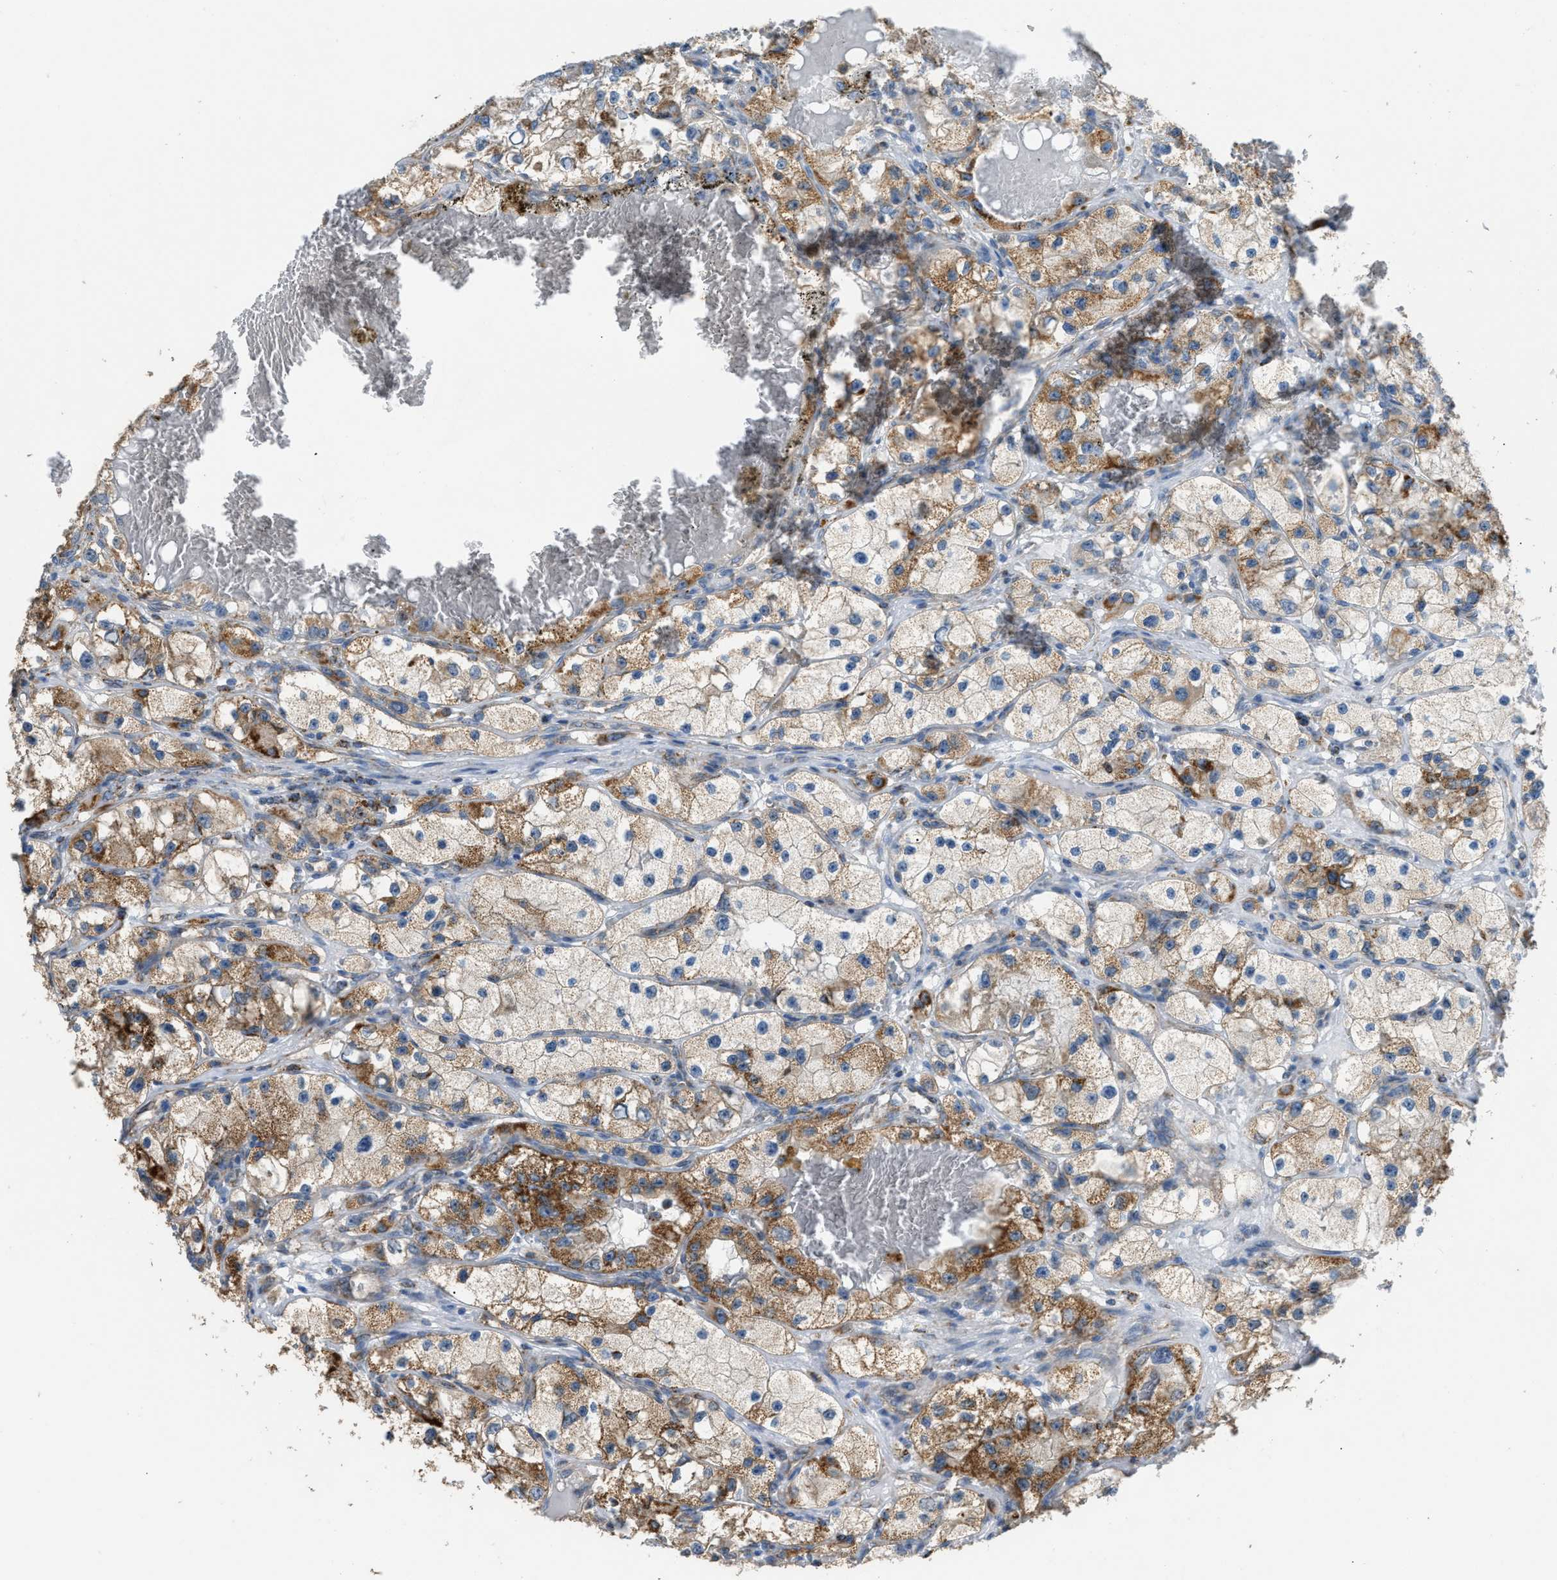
{"staining": {"intensity": "moderate", "quantity": ">75%", "location": "cytoplasmic/membranous"}, "tissue": "renal cancer", "cell_type": "Tumor cells", "image_type": "cancer", "snomed": [{"axis": "morphology", "description": "Adenocarcinoma, NOS"}, {"axis": "topography", "description": "Kidney"}], "caption": "Brown immunohistochemical staining in human renal cancer demonstrates moderate cytoplasmic/membranous staining in about >75% of tumor cells. The protein is shown in brown color, while the nuclei are stained blue.", "gene": "ETFB", "patient": {"sex": "female", "age": 57}}